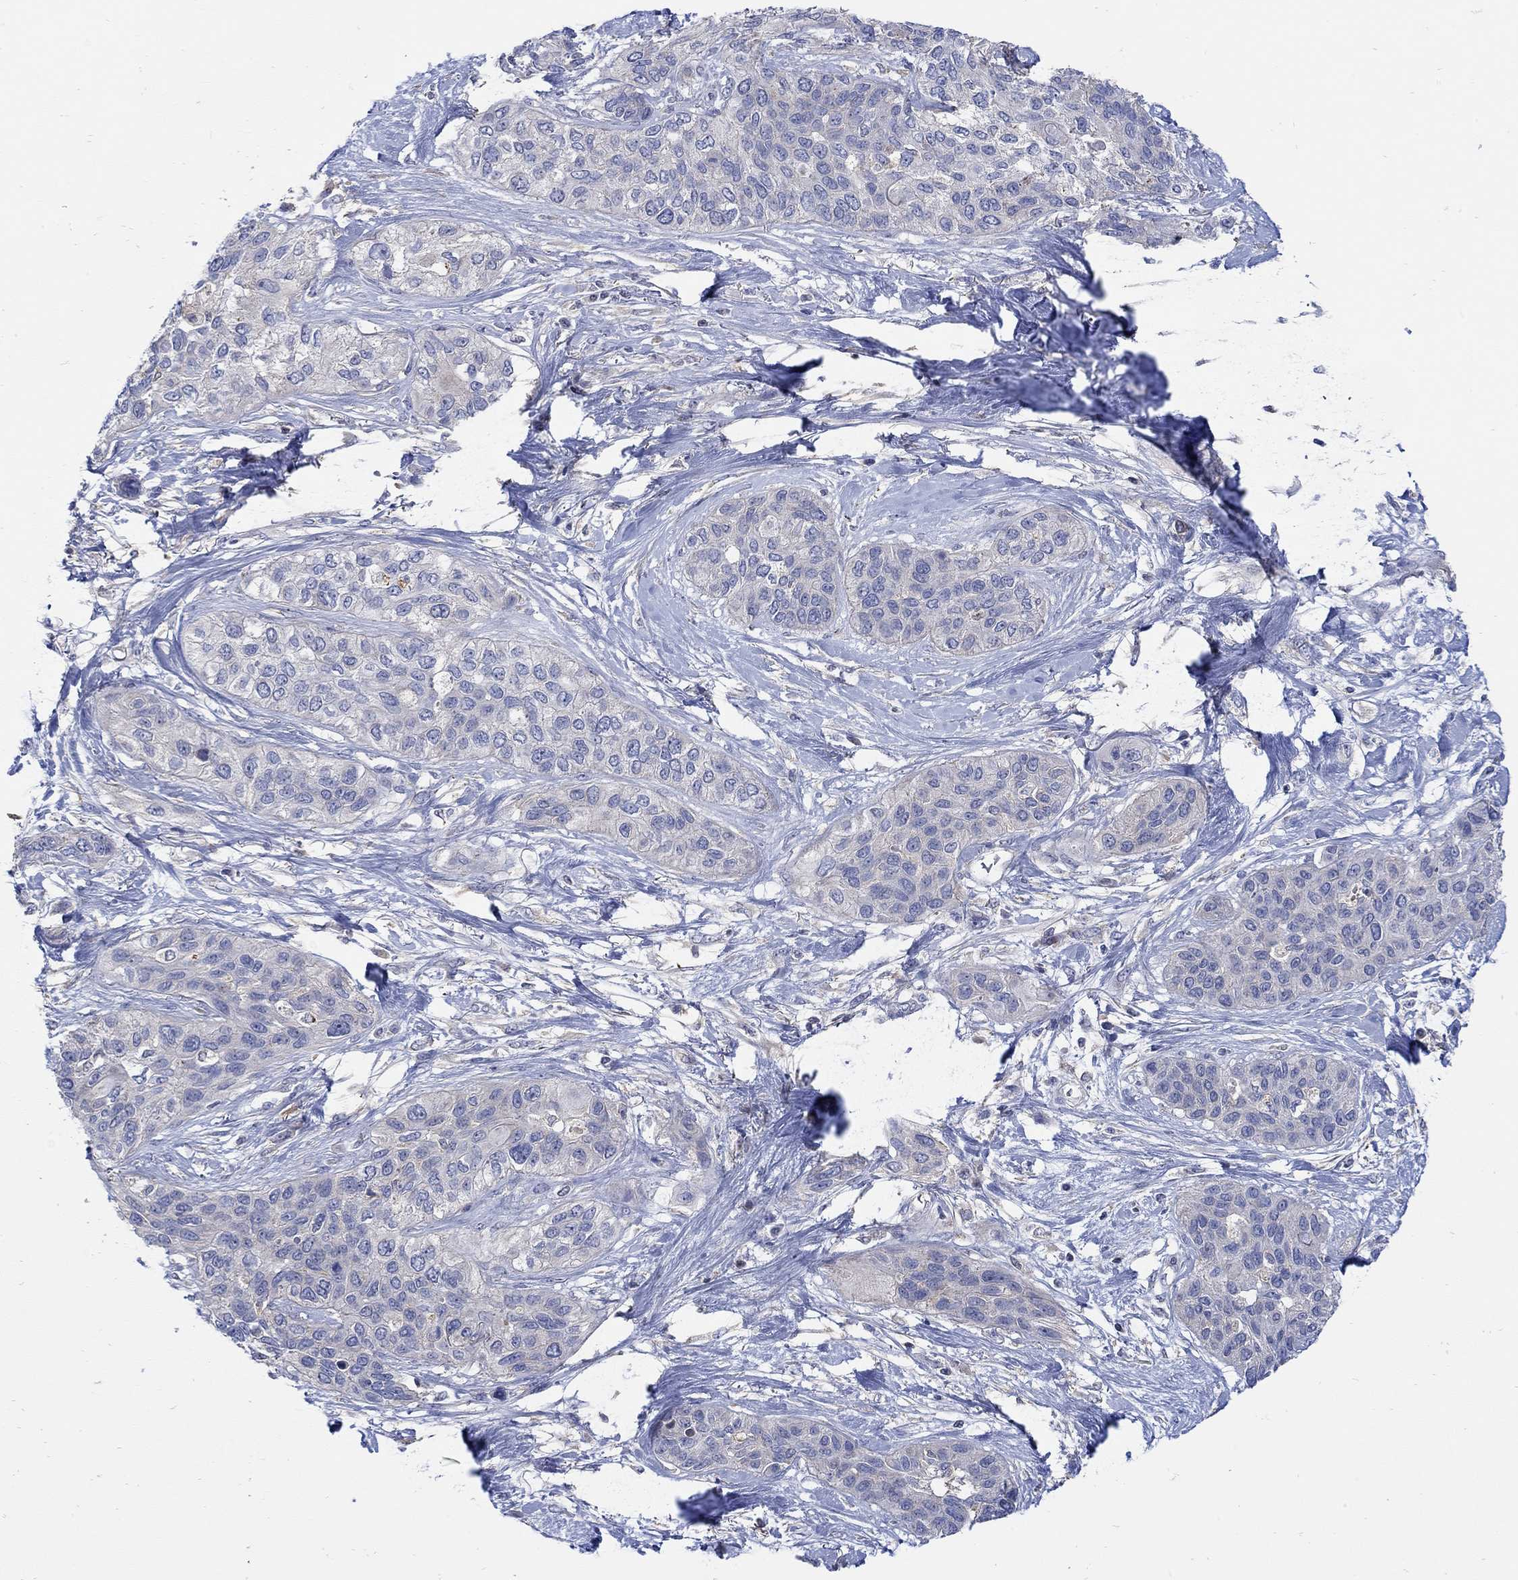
{"staining": {"intensity": "negative", "quantity": "none", "location": "none"}, "tissue": "lung cancer", "cell_type": "Tumor cells", "image_type": "cancer", "snomed": [{"axis": "morphology", "description": "Squamous cell carcinoma, NOS"}, {"axis": "topography", "description": "Lung"}], "caption": "The photomicrograph exhibits no significant staining in tumor cells of lung cancer (squamous cell carcinoma).", "gene": "TEKT3", "patient": {"sex": "female", "age": 70}}